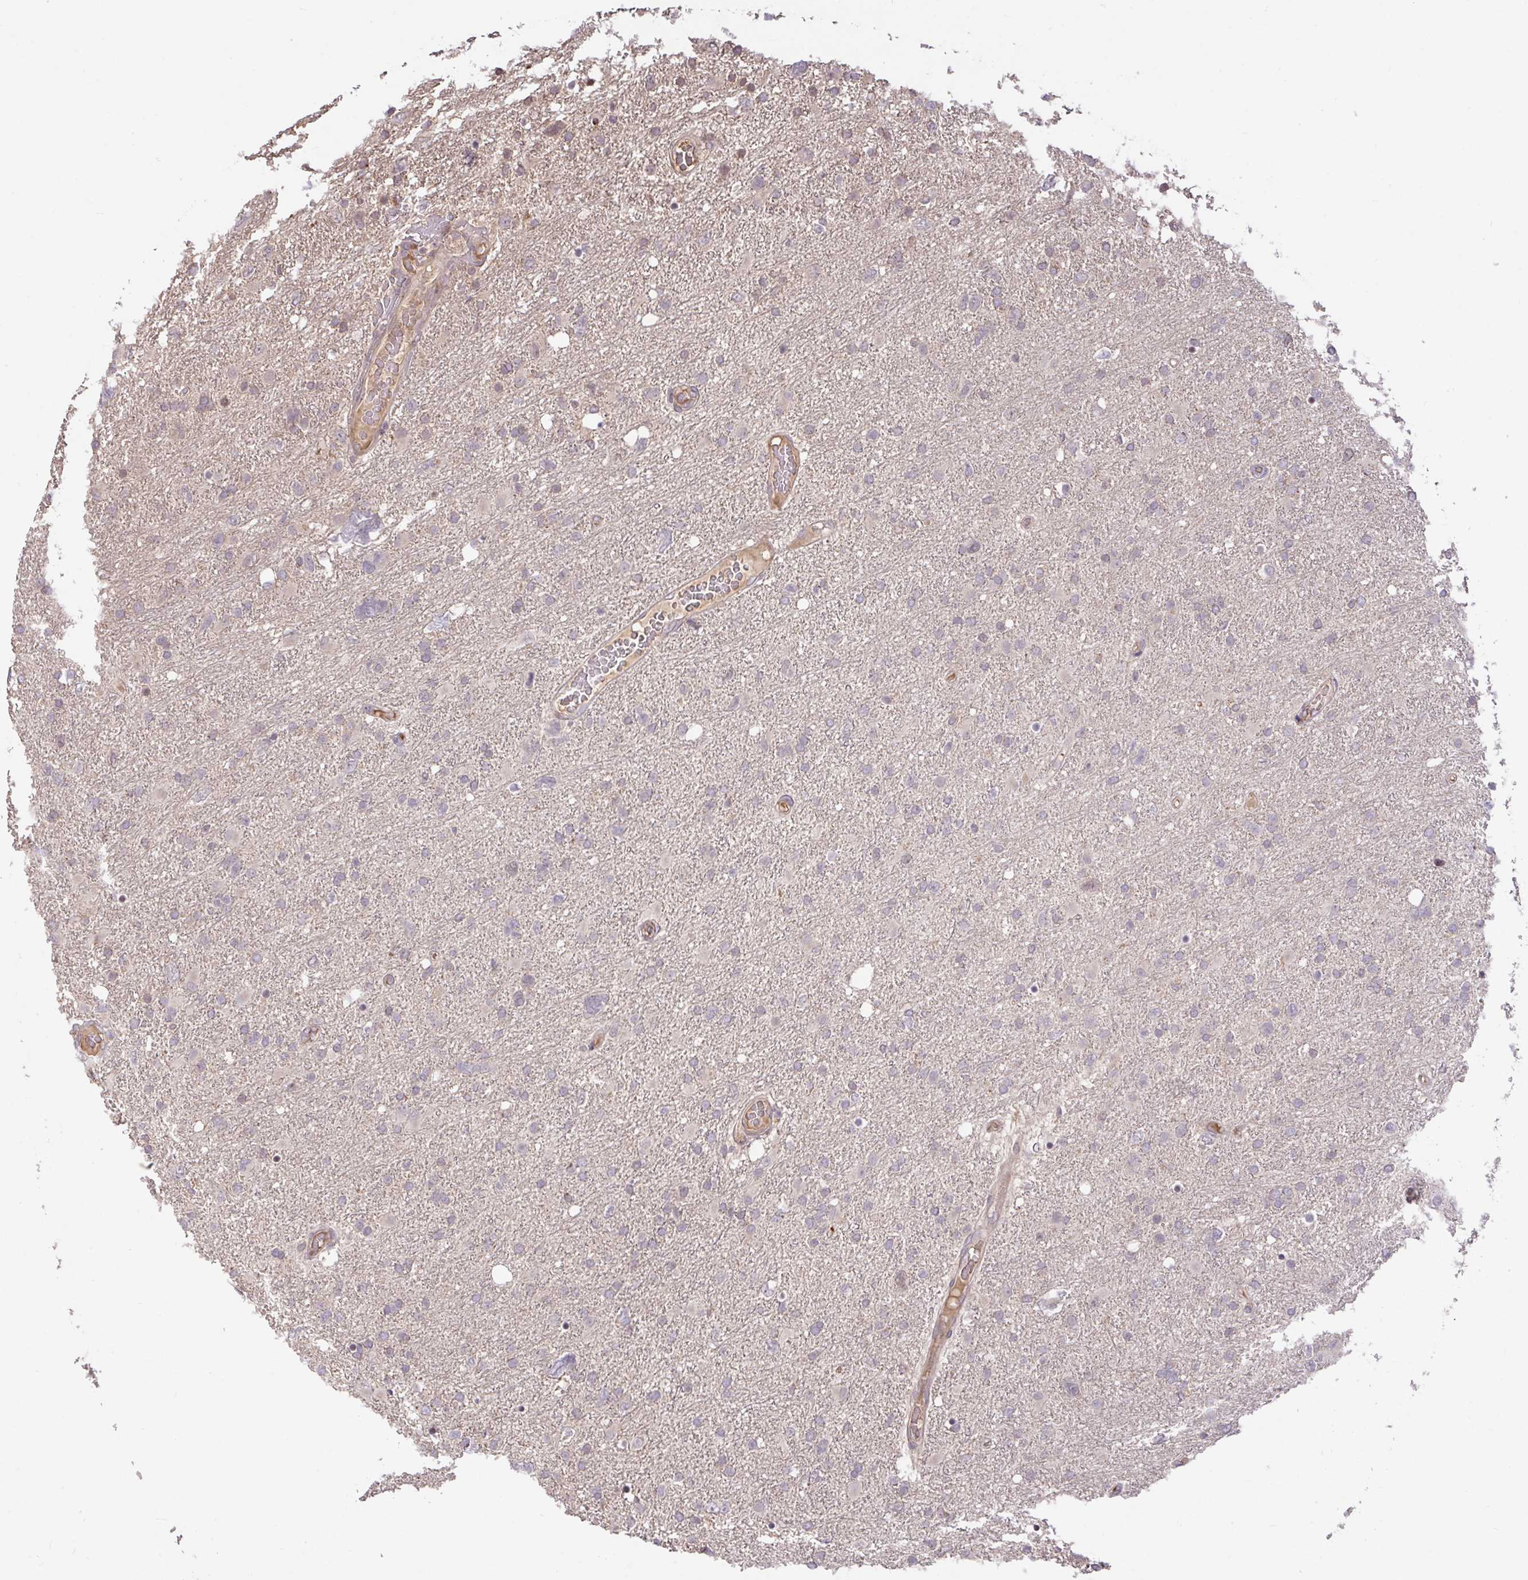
{"staining": {"intensity": "negative", "quantity": "none", "location": "none"}, "tissue": "glioma", "cell_type": "Tumor cells", "image_type": "cancer", "snomed": [{"axis": "morphology", "description": "Glioma, malignant, High grade"}, {"axis": "topography", "description": "Brain"}], "caption": "Image shows no protein positivity in tumor cells of malignant glioma (high-grade) tissue.", "gene": "FCER1A", "patient": {"sex": "male", "age": 61}}